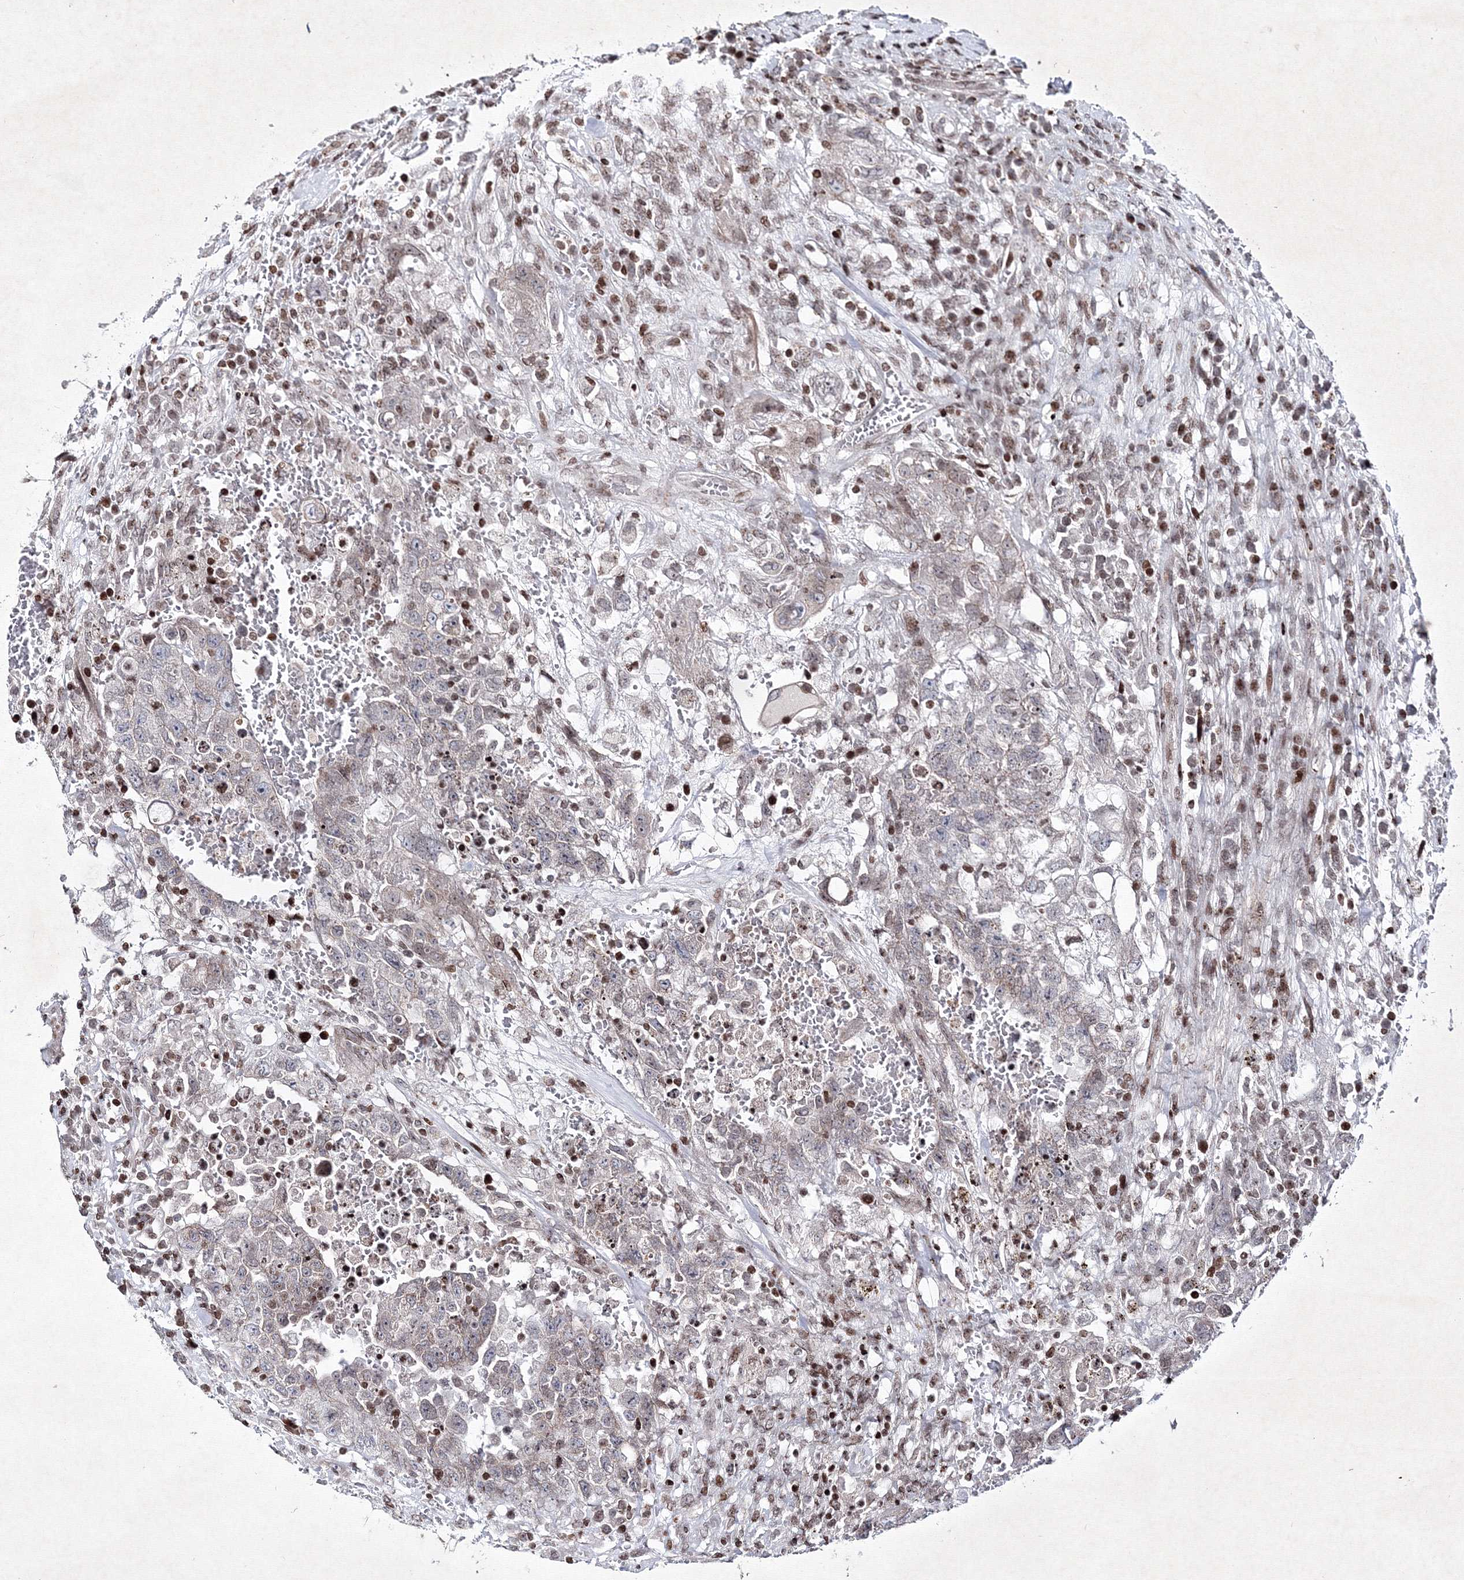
{"staining": {"intensity": "weak", "quantity": "<25%", "location": "nuclear"}, "tissue": "testis cancer", "cell_type": "Tumor cells", "image_type": "cancer", "snomed": [{"axis": "morphology", "description": "Carcinoma, Embryonal, NOS"}, {"axis": "topography", "description": "Testis"}], "caption": "Micrograph shows no significant protein positivity in tumor cells of testis cancer (embryonal carcinoma).", "gene": "SMIM29", "patient": {"sex": "male", "age": 26}}